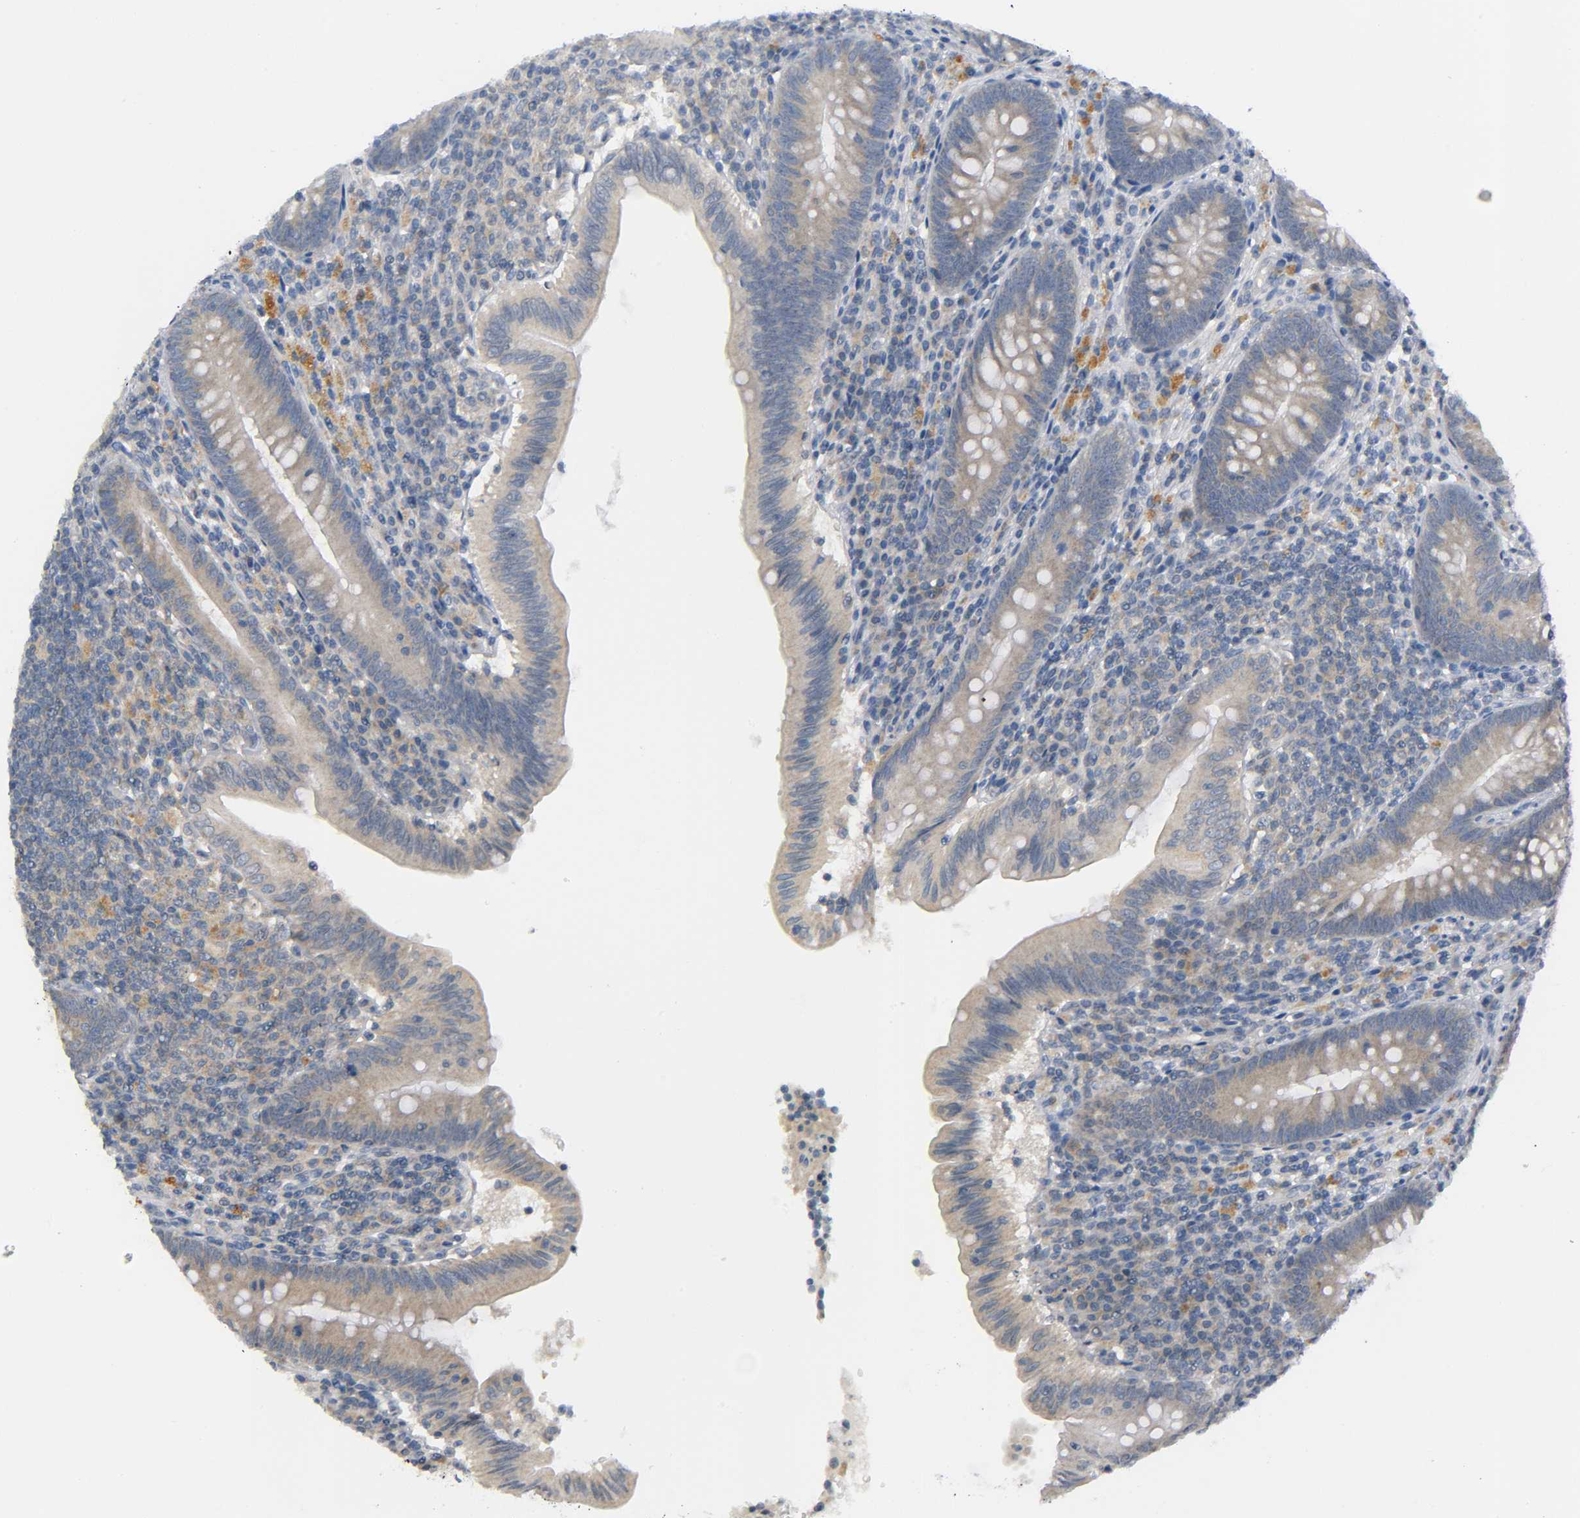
{"staining": {"intensity": "weak", "quantity": ">75%", "location": "cytoplasmic/membranous"}, "tissue": "appendix", "cell_type": "Glandular cells", "image_type": "normal", "snomed": [{"axis": "morphology", "description": "Normal tissue, NOS"}, {"axis": "morphology", "description": "Inflammation, NOS"}, {"axis": "topography", "description": "Appendix"}], "caption": "Immunohistochemistry (IHC) (DAB) staining of normal human appendix shows weak cytoplasmic/membranous protein expression in approximately >75% of glandular cells. The staining was performed using DAB (3,3'-diaminobenzidine) to visualize the protein expression in brown, while the nuclei were stained in blue with hematoxylin (Magnification: 20x).", "gene": "MAPK8", "patient": {"sex": "male", "age": 46}}